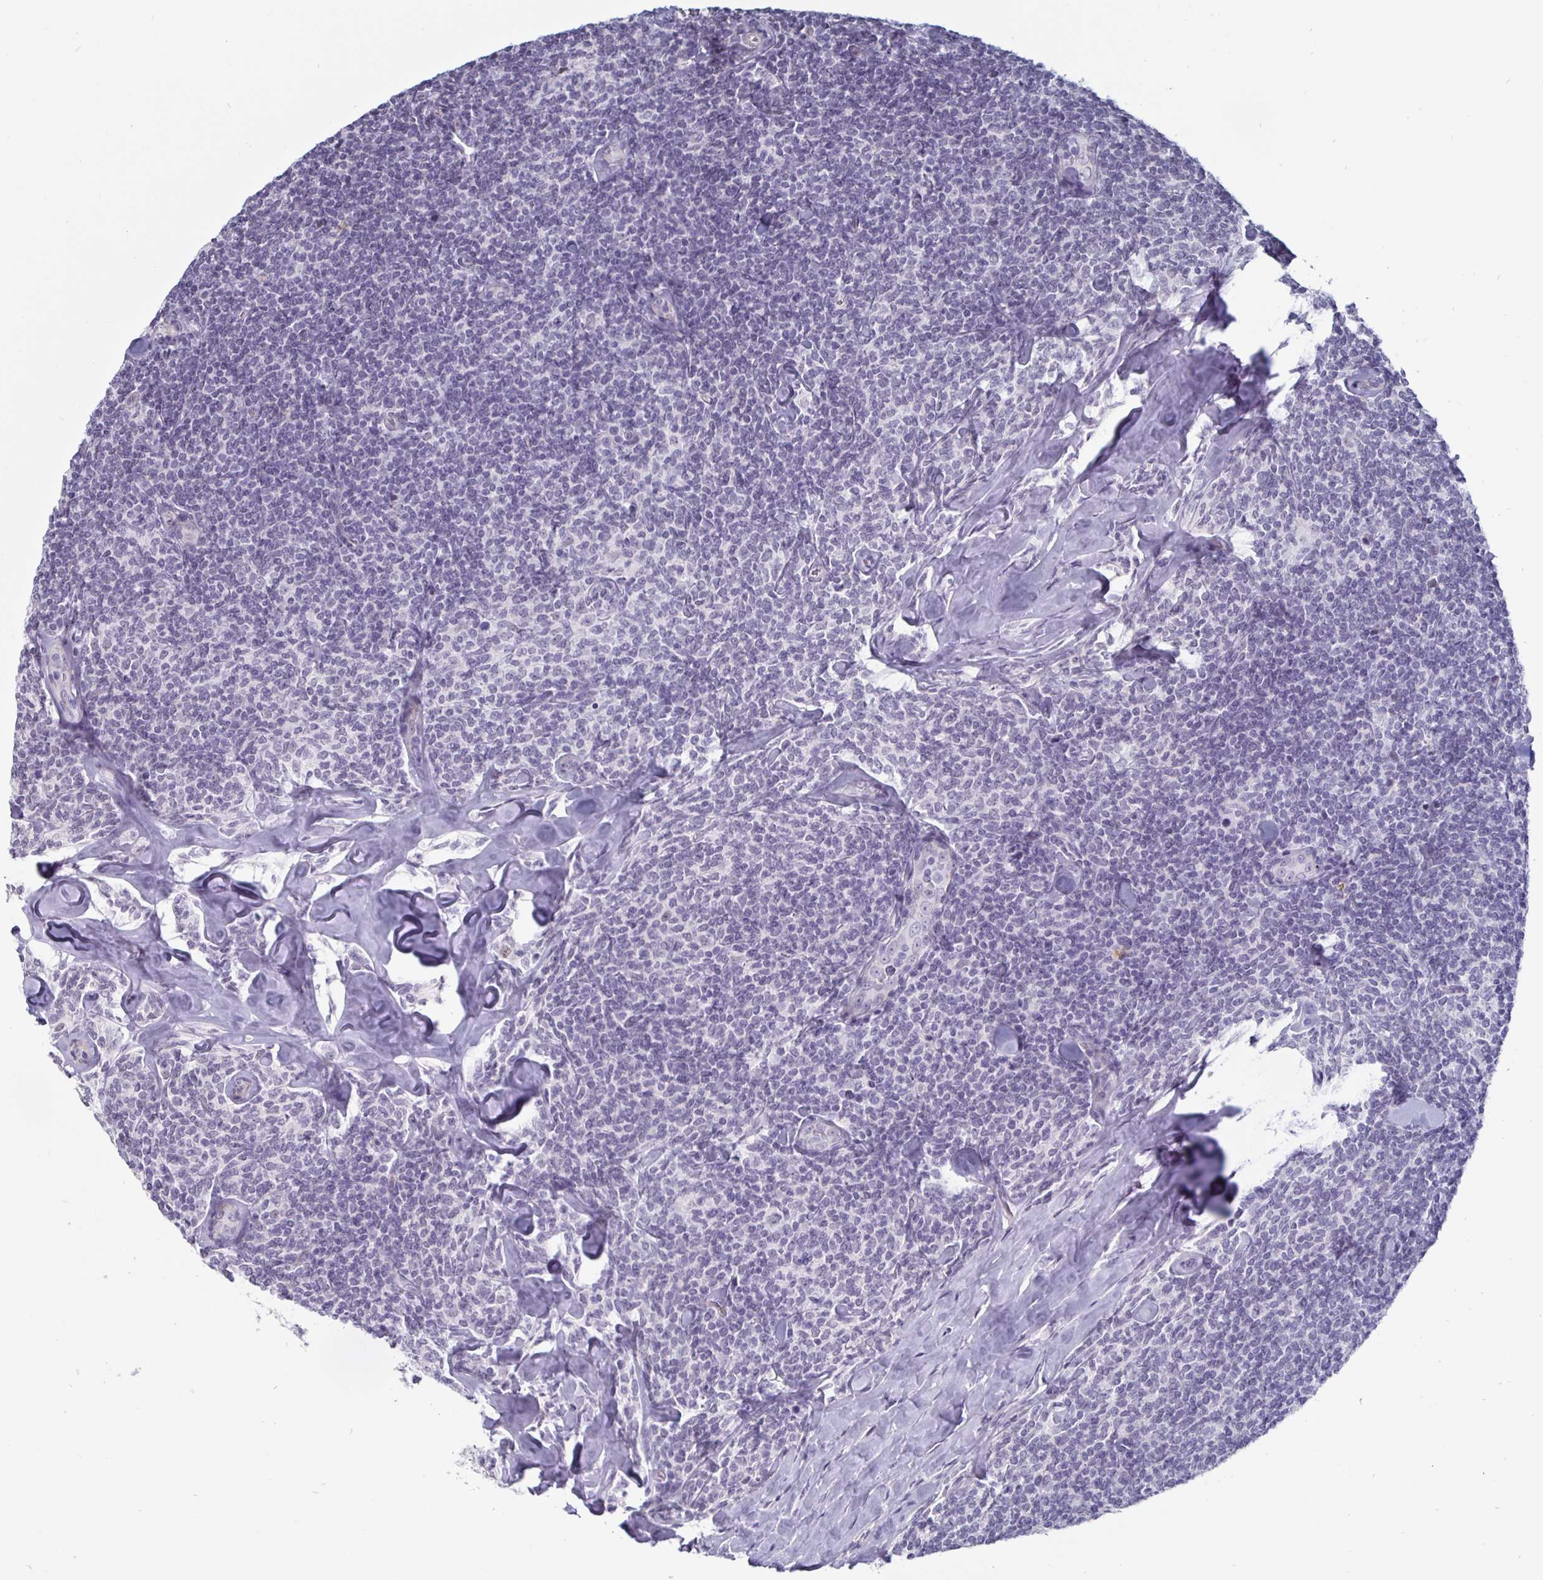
{"staining": {"intensity": "negative", "quantity": "none", "location": "none"}, "tissue": "lymphoma", "cell_type": "Tumor cells", "image_type": "cancer", "snomed": [{"axis": "morphology", "description": "Malignant lymphoma, non-Hodgkin's type, Low grade"}, {"axis": "topography", "description": "Lymph node"}], "caption": "Tumor cells show no significant positivity in malignant lymphoma, non-Hodgkin's type (low-grade).", "gene": "OOSP2", "patient": {"sex": "female", "age": 56}}